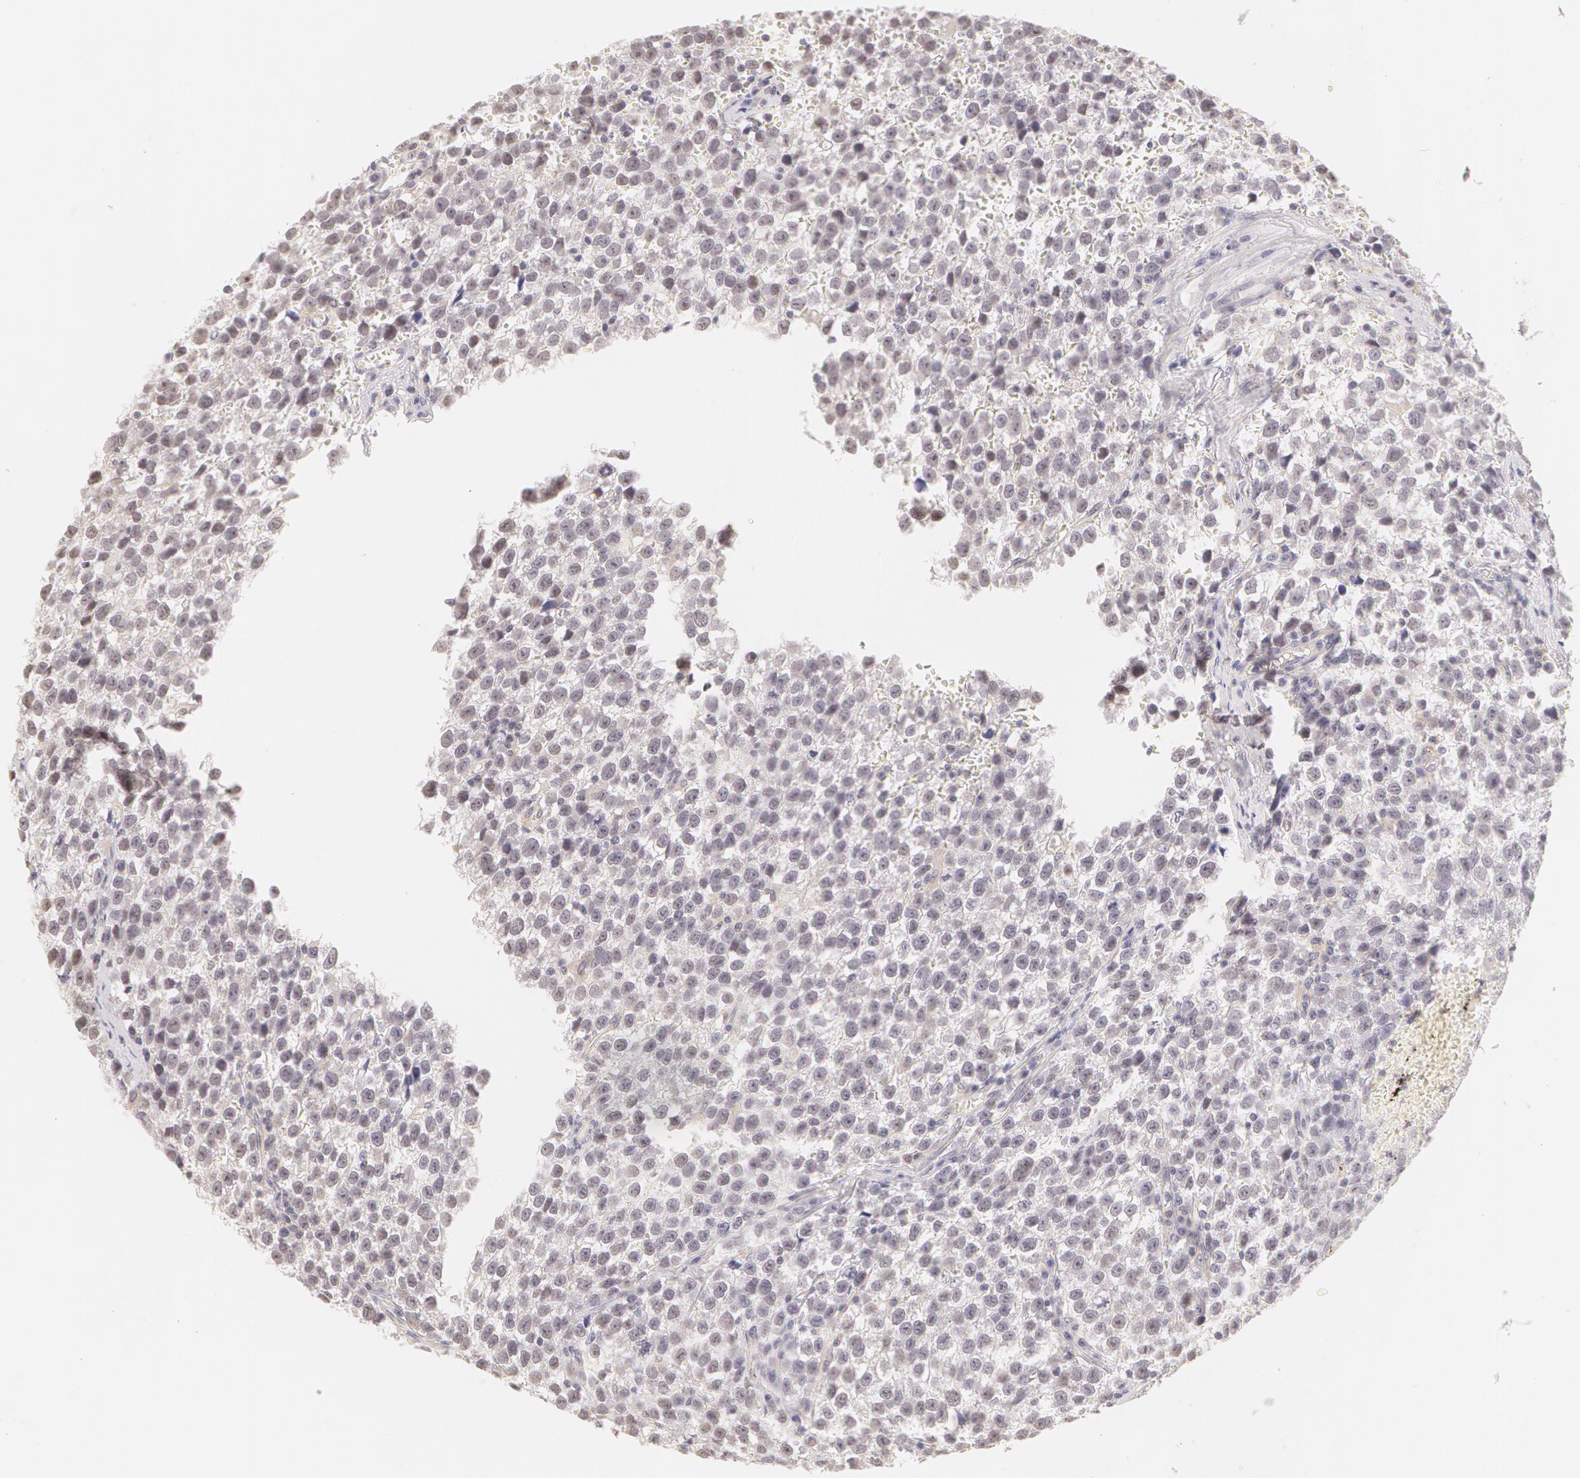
{"staining": {"intensity": "negative", "quantity": "none", "location": "none"}, "tissue": "testis cancer", "cell_type": "Tumor cells", "image_type": "cancer", "snomed": [{"axis": "morphology", "description": "Seminoma, NOS"}, {"axis": "topography", "description": "Testis"}], "caption": "This micrograph is of testis cancer (seminoma) stained with IHC to label a protein in brown with the nuclei are counter-stained blue. There is no expression in tumor cells. (IHC, brightfield microscopy, high magnification).", "gene": "ZNF597", "patient": {"sex": "male", "age": 35}}